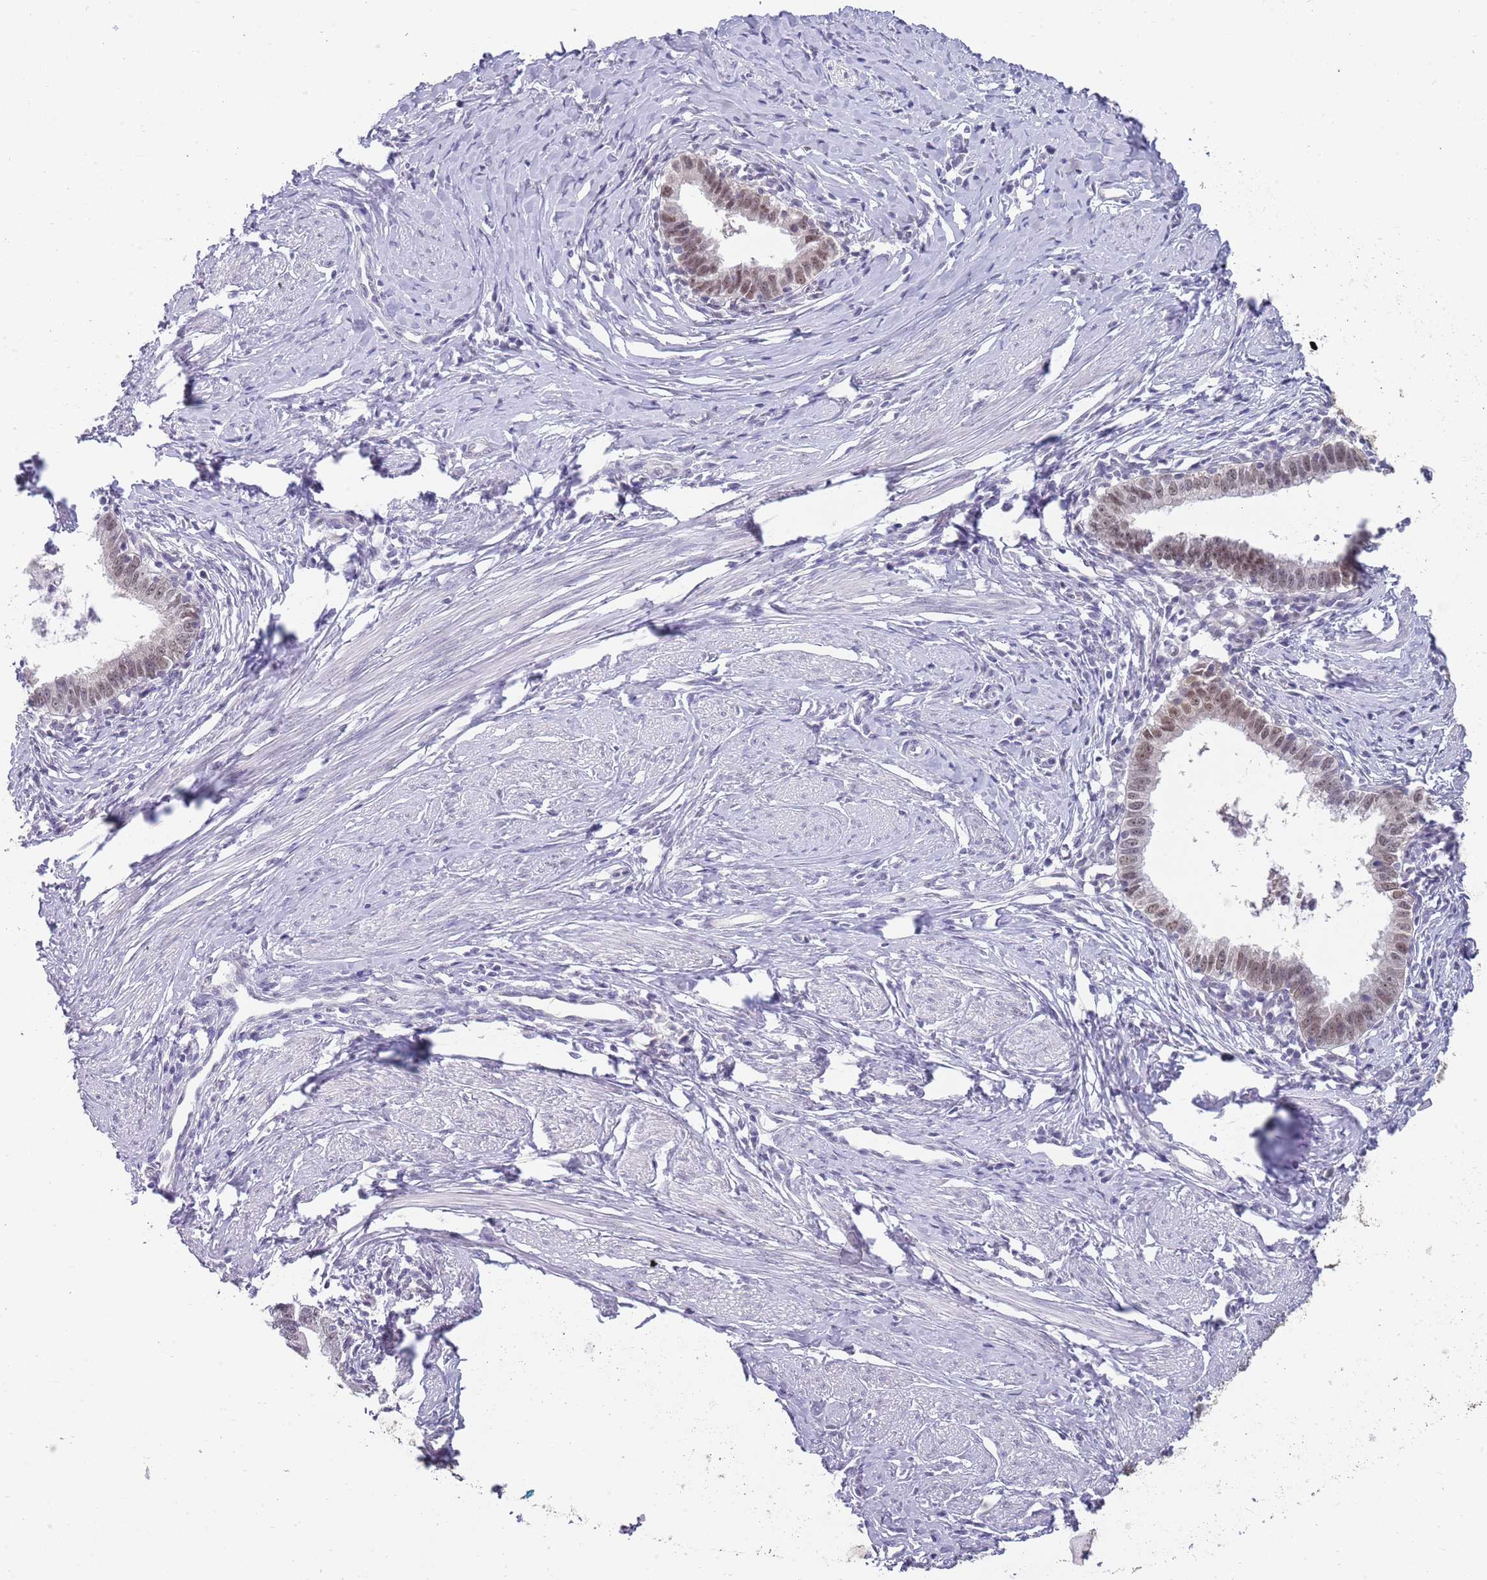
{"staining": {"intensity": "weak", "quantity": ">75%", "location": "nuclear"}, "tissue": "cervical cancer", "cell_type": "Tumor cells", "image_type": "cancer", "snomed": [{"axis": "morphology", "description": "Adenocarcinoma, NOS"}, {"axis": "topography", "description": "Cervix"}], "caption": "DAB (3,3'-diaminobenzidine) immunohistochemical staining of human cervical adenocarcinoma shows weak nuclear protein positivity in approximately >75% of tumor cells.", "gene": "SEPHS2", "patient": {"sex": "female", "age": 36}}